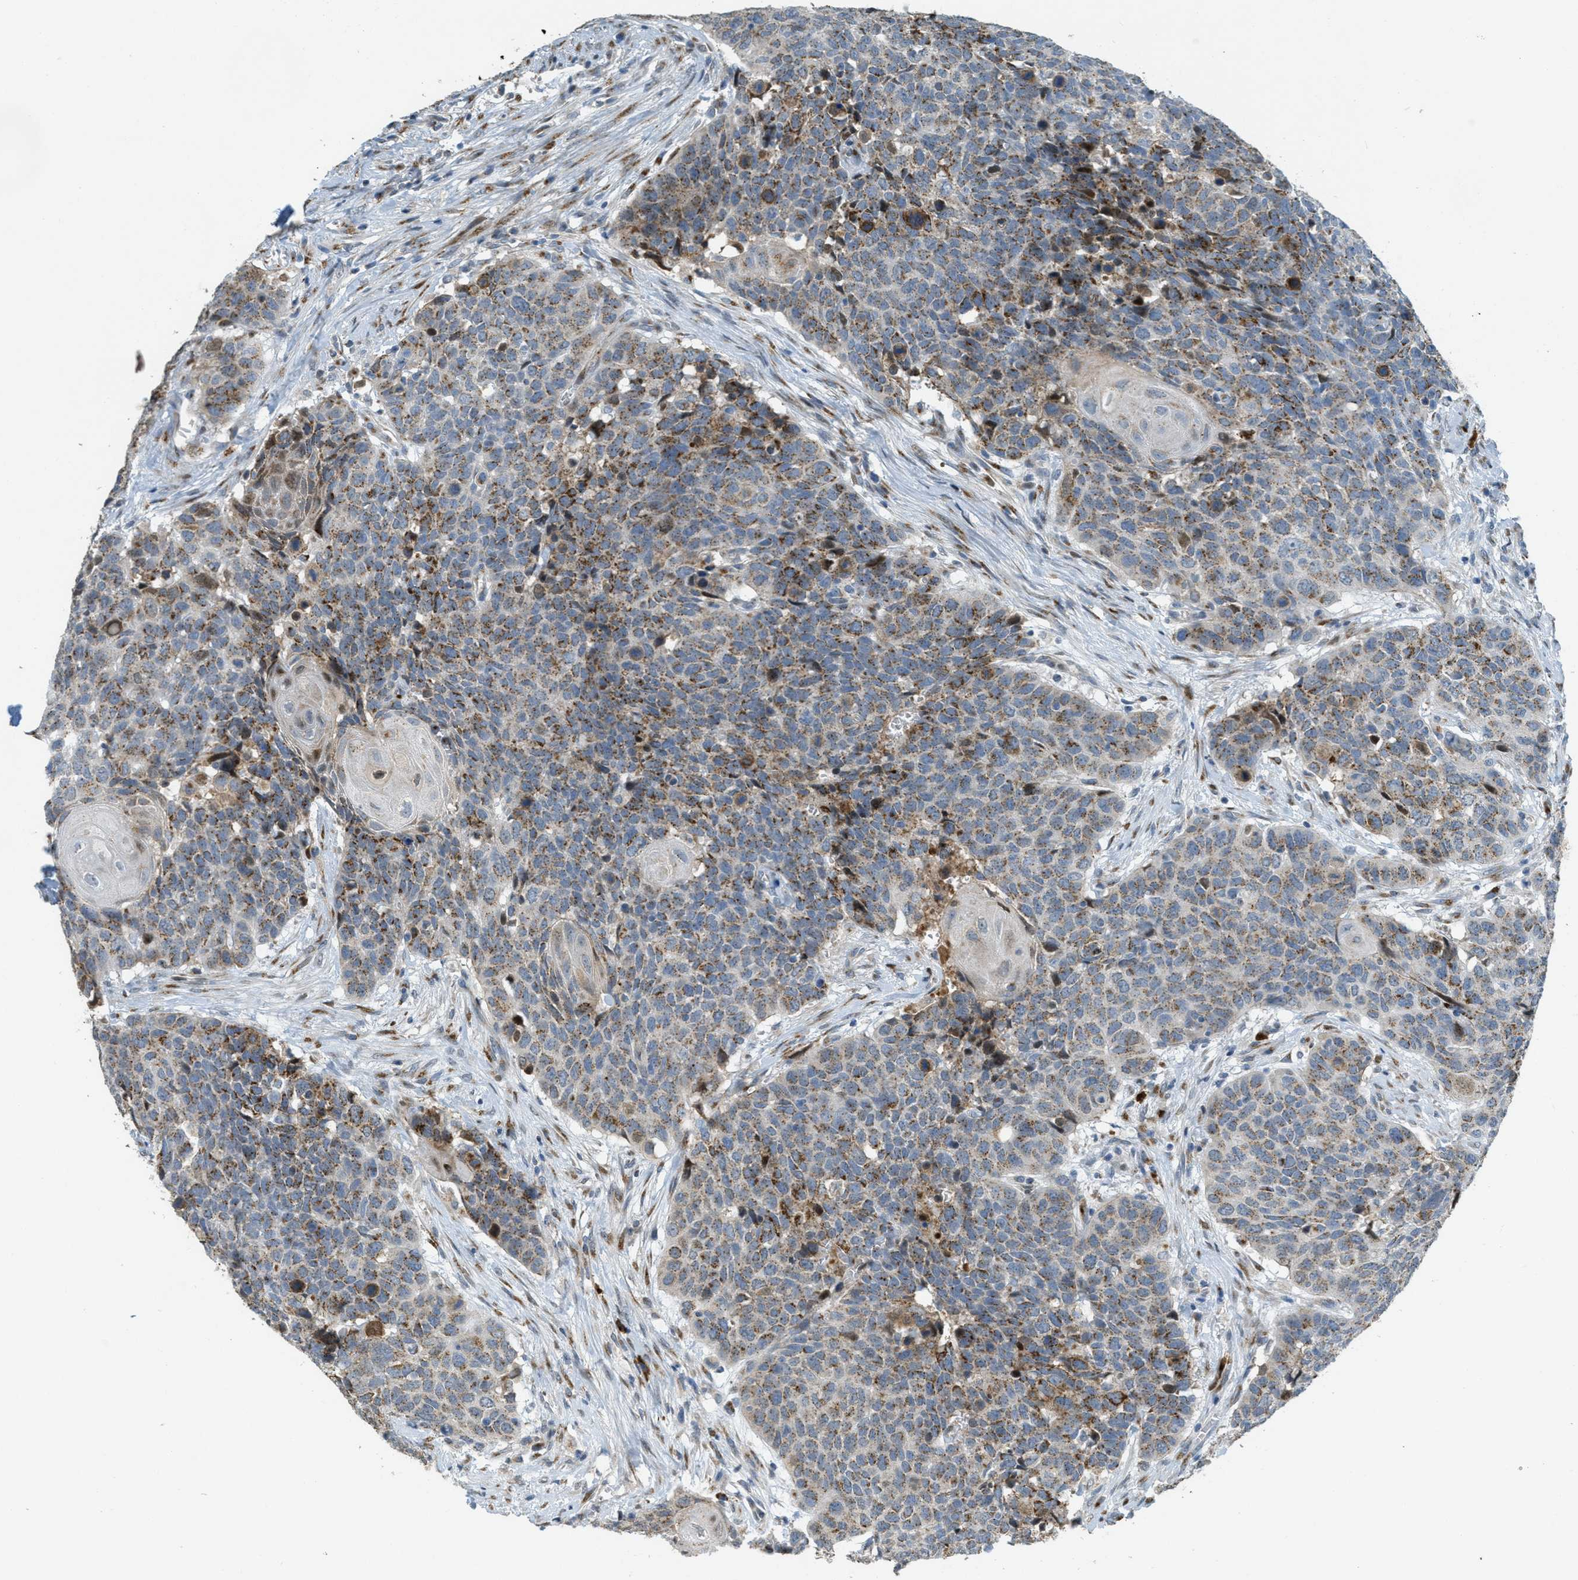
{"staining": {"intensity": "moderate", "quantity": ">75%", "location": "cytoplasmic/membranous"}, "tissue": "head and neck cancer", "cell_type": "Tumor cells", "image_type": "cancer", "snomed": [{"axis": "morphology", "description": "Squamous cell carcinoma, NOS"}, {"axis": "topography", "description": "Head-Neck"}], "caption": "Squamous cell carcinoma (head and neck) stained with a brown dye exhibits moderate cytoplasmic/membranous positive positivity in about >75% of tumor cells.", "gene": "ZFPL1", "patient": {"sex": "male", "age": 66}}